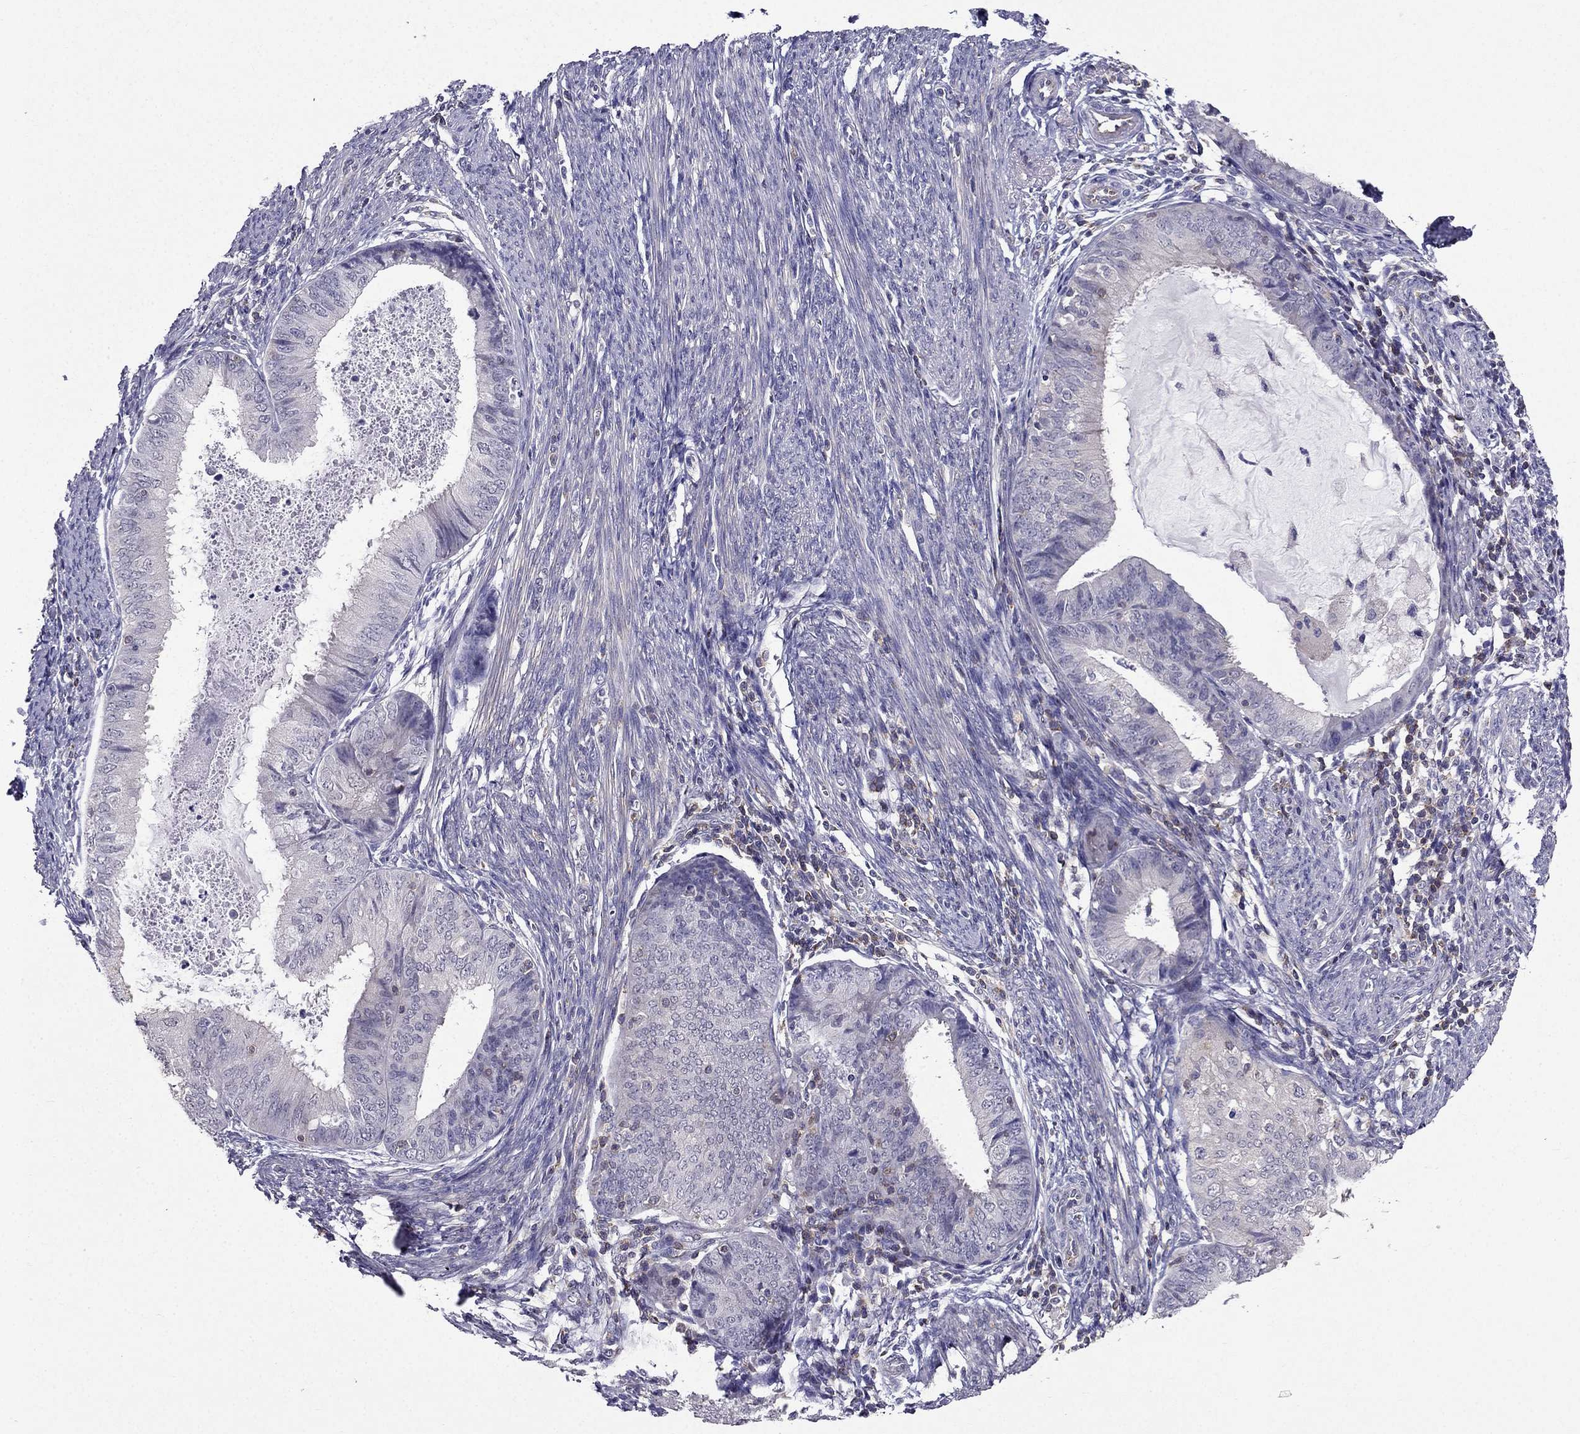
{"staining": {"intensity": "negative", "quantity": "none", "location": "none"}, "tissue": "endometrial cancer", "cell_type": "Tumor cells", "image_type": "cancer", "snomed": [{"axis": "morphology", "description": "Adenocarcinoma, NOS"}, {"axis": "topography", "description": "Endometrium"}], "caption": "This is an immunohistochemistry micrograph of human endometrial cancer (adenocarcinoma). There is no expression in tumor cells.", "gene": "AAK1", "patient": {"sex": "female", "age": 57}}